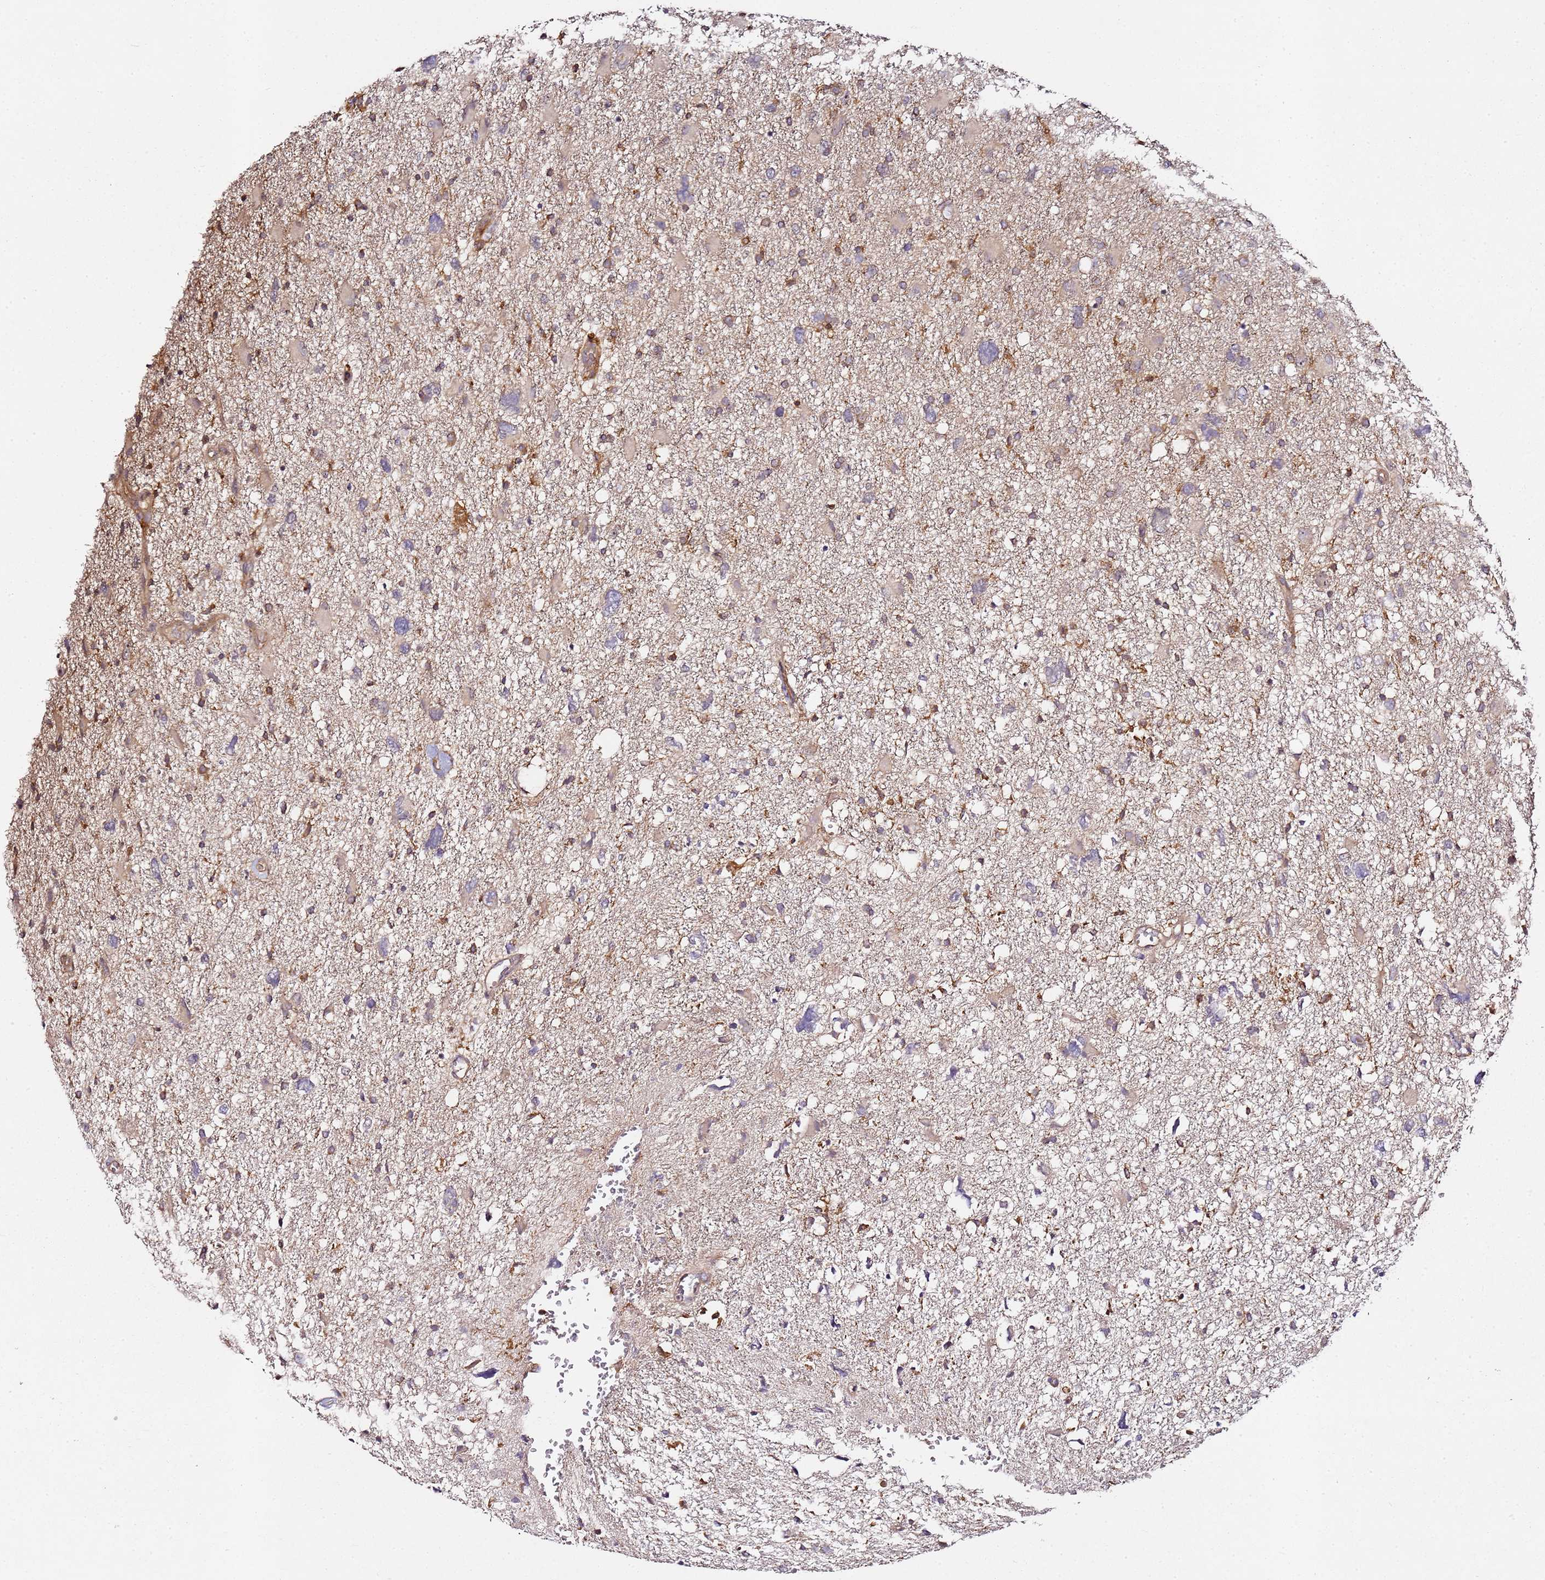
{"staining": {"intensity": "weak", "quantity": "<25%", "location": "cytoplasmic/membranous"}, "tissue": "glioma", "cell_type": "Tumor cells", "image_type": "cancer", "snomed": [{"axis": "morphology", "description": "Glioma, malignant, High grade"}, {"axis": "topography", "description": "Brain"}], "caption": "This micrograph is of malignant glioma (high-grade) stained with immunohistochemistry to label a protein in brown with the nuclei are counter-stained blue. There is no staining in tumor cells. (Brightfield microscopy of DAB (3,3'-diaminobenzidine) immunohistochemistry at high magnification).", "gene": "PRMT7", "patient": {"sex": "male", "age": 61}}